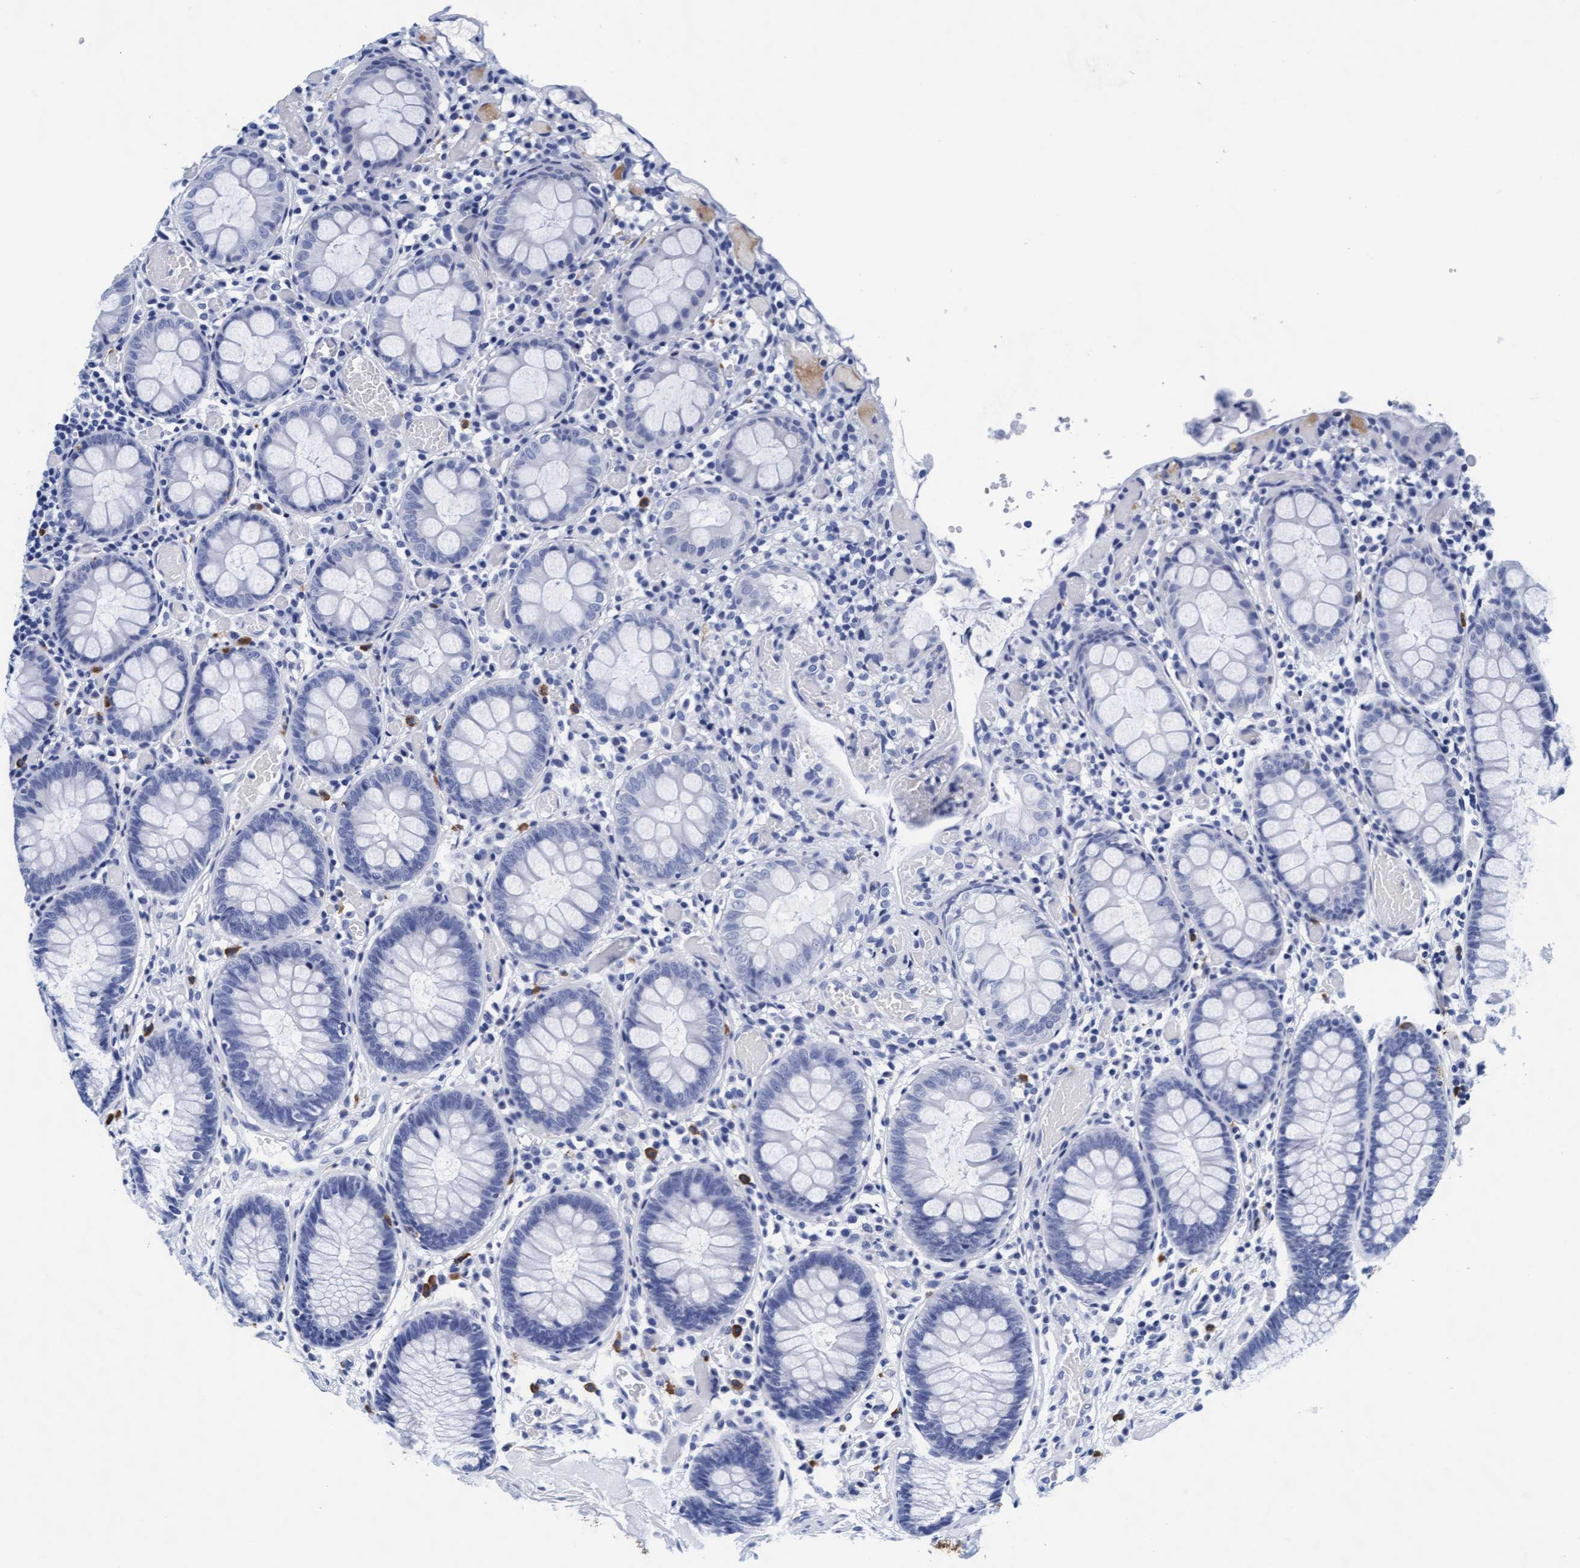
{"staining": {"intensity": "negative", "quantity": "none", "location": "none"}, "tissue": "colon", "cell_type": "Endothelial cells", "image_type": "normal", "snomed": [{"axis": "morphology", "description": "Normal tissue, NOS"}, {"axis": "topography", "description": "Colon"}], "caption": "An IHC photomicrograph of normal colon is shown. There is no staining in endothelial cells of colon. The staining was performed using DAB (3,3'-diaminobenzidine) to visualize the protein expression in brown, while the nuclei were stained in blue with hematoxylin (Magnification: 20x).", "gene": "ARSG", "patient": {"sex": "male", "age": 14}}